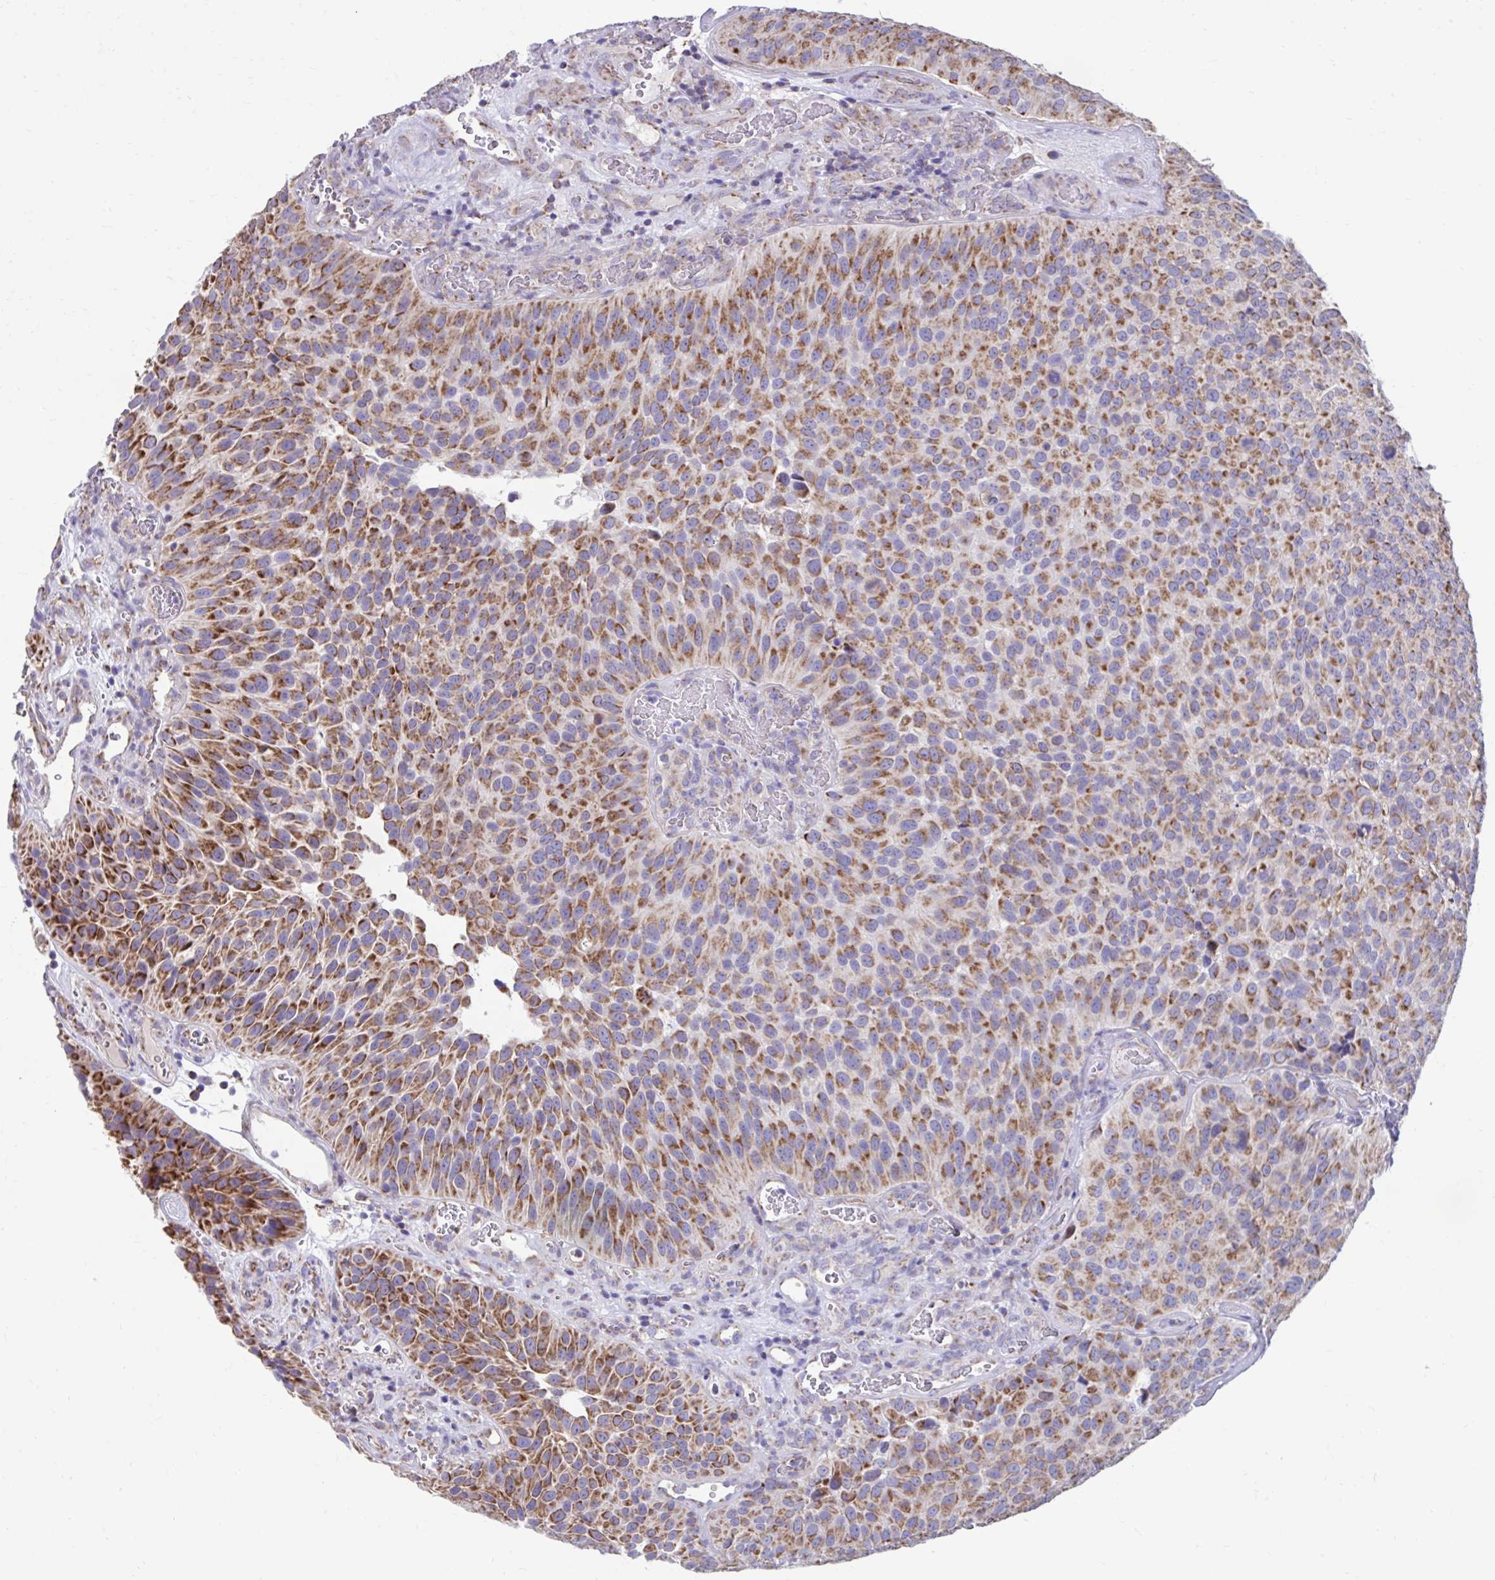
{"staining": {"intensity": "moderate", "quantity": ">75%", "location": "cytoplasmic/membranous"}, "tissue": "urothelial cancer", "cell_type": "Tumor cells", "image_type": "cancer", "snomed": [{"axis": "morphology", "description": "Urothelial carcinoma, Low grade"}, {"axis": "topography", "description": "Urinary bladder"}], "caption": "A brown stain labels moderate cytoplasmic/membranous staining of a protein in low-grade urothelial carcinoma tumor cells.", "gene": "LINGO4", "patient": {"sex": "male", "age": 76}}